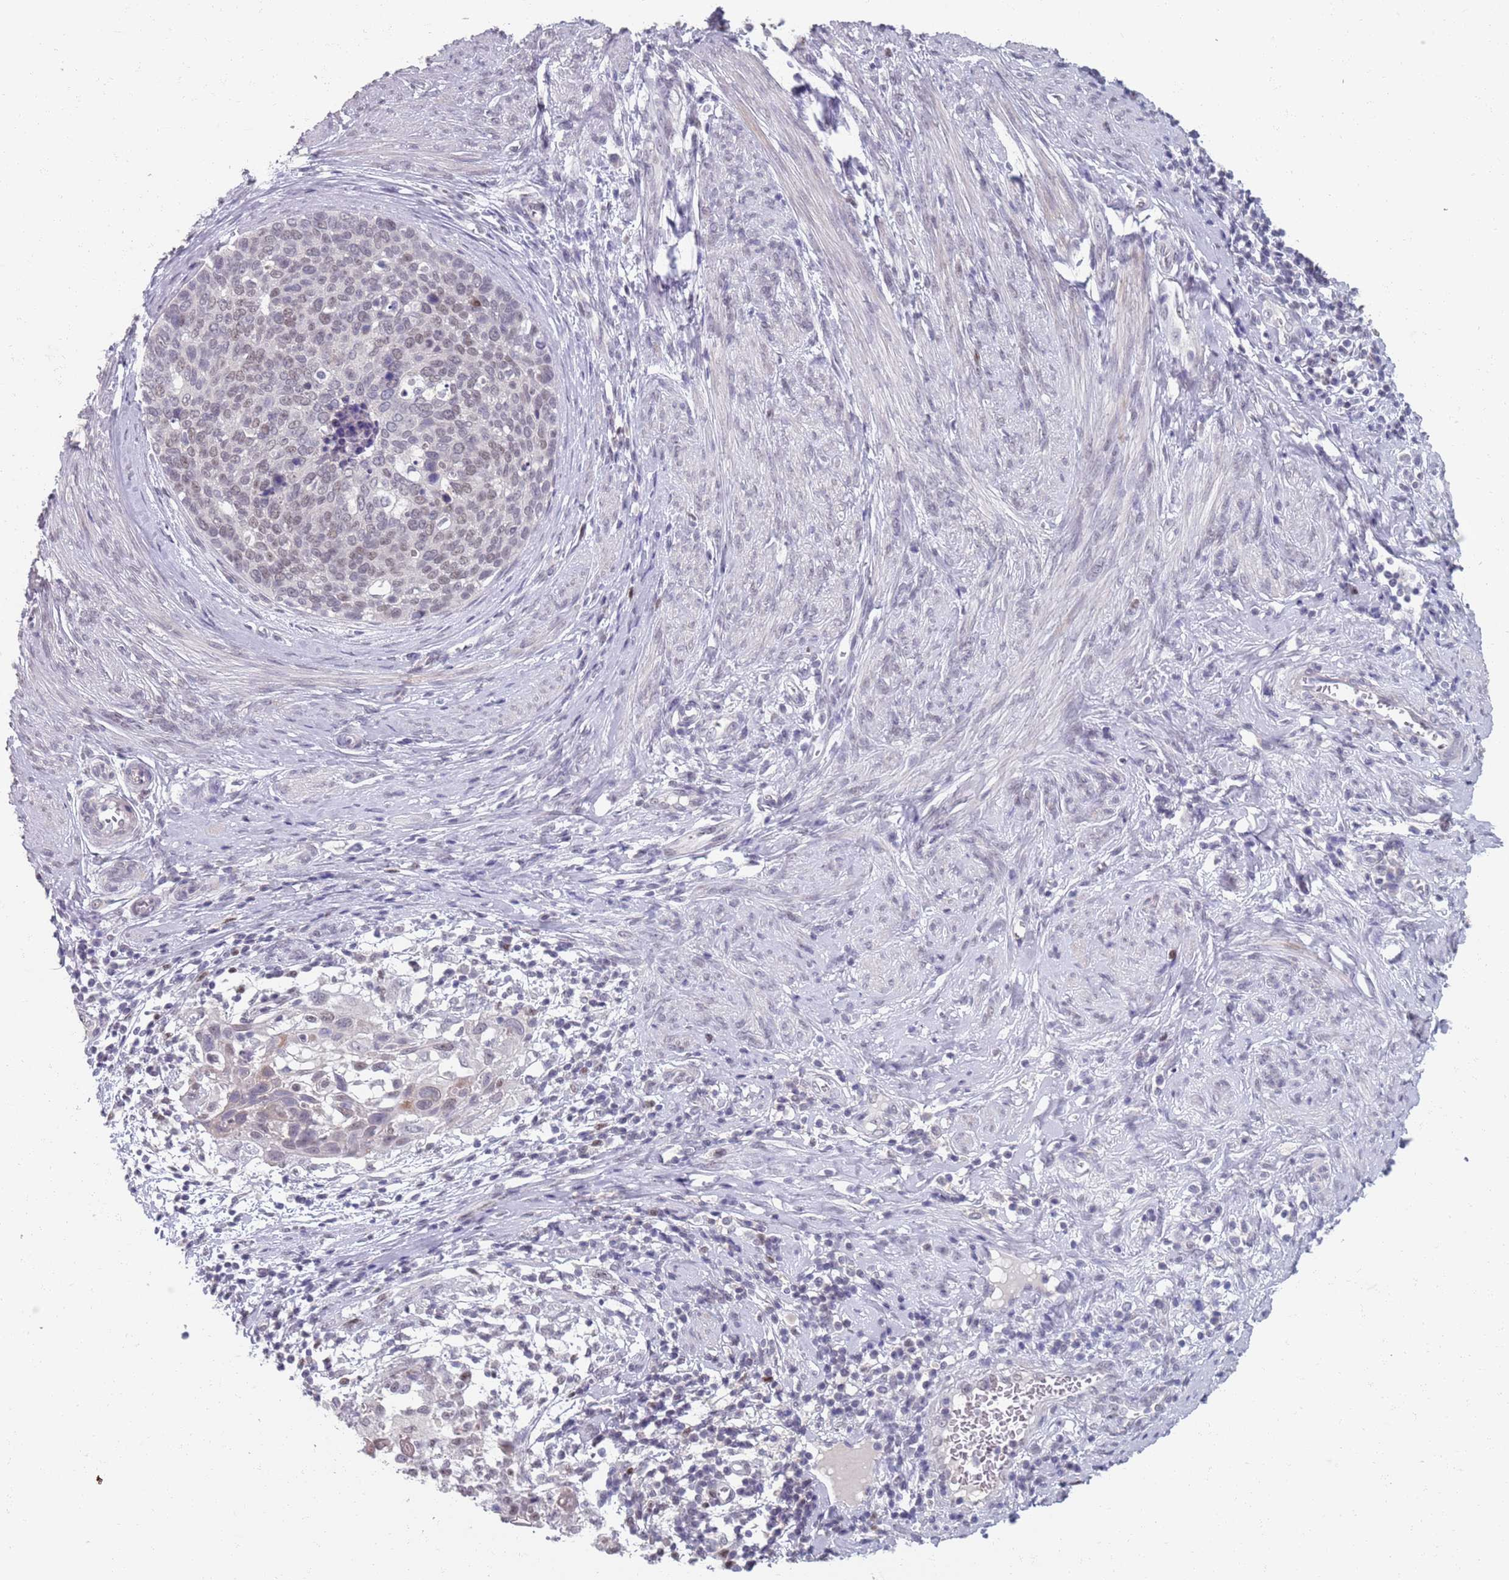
{"staining": {"intensity": "weak", "quantity": "<25%", "location": "nuclear"}, "tissue": "cervical cancer", "cell_type": "Tumor cells", "image_type": "cancer", "snomed": [{"axis": "morphology", "description": "Squamous cell carcinoma, NOS"}, {"axis": "topography", "description": "Cervix"}], "caption": "DAB immunohistochemical staining of human cervical squamous cell carcinoma shows no significant expression in tumor cells.", "gene": "SAMD1", "patient": {"sex": "female", "age": 80}}